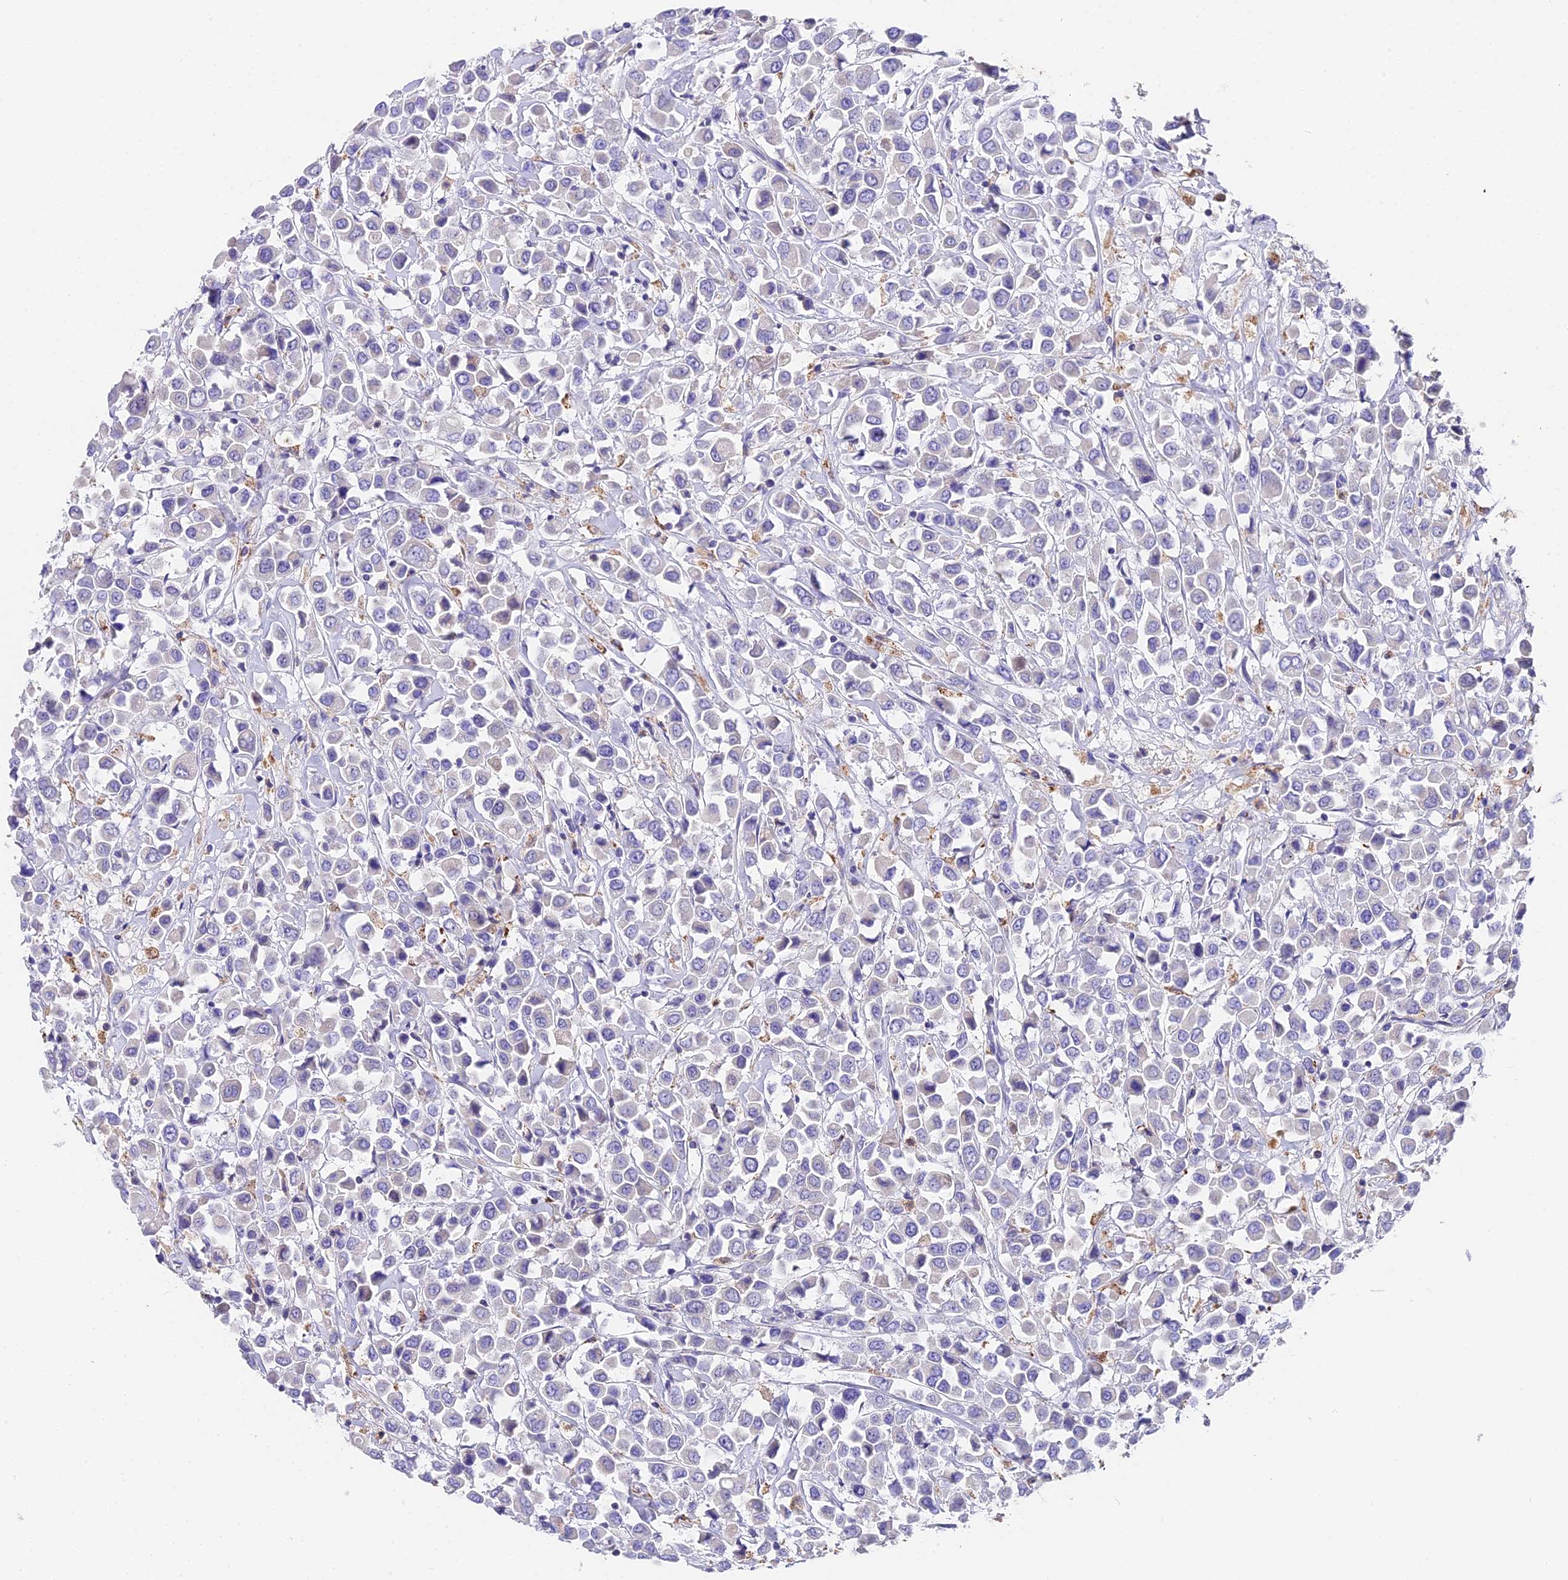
{"staining": {"intensity": "negative", "quantity": "none", "location": "none"}, "tissue": "breast cancer", "cell_type": "Tumor cells", "image_type": "cancer", "snomed": [{"axis": "morphology", "description": "Duct carcinoma"}, {"axis": "topography", "description": "Breast"}], "caption": "Immunohistochemical staining of breast cancer (infiltrating ductal carcinoma) reveals no significant staining in tumor cells. (DAB (3,3'-diaminobenzidine) immunohistochemistry (IHC) visualized using brightfield microscopy, high magnification).", "gene": "LYPD6", "patient": {"sex": "female", "age": 61}}